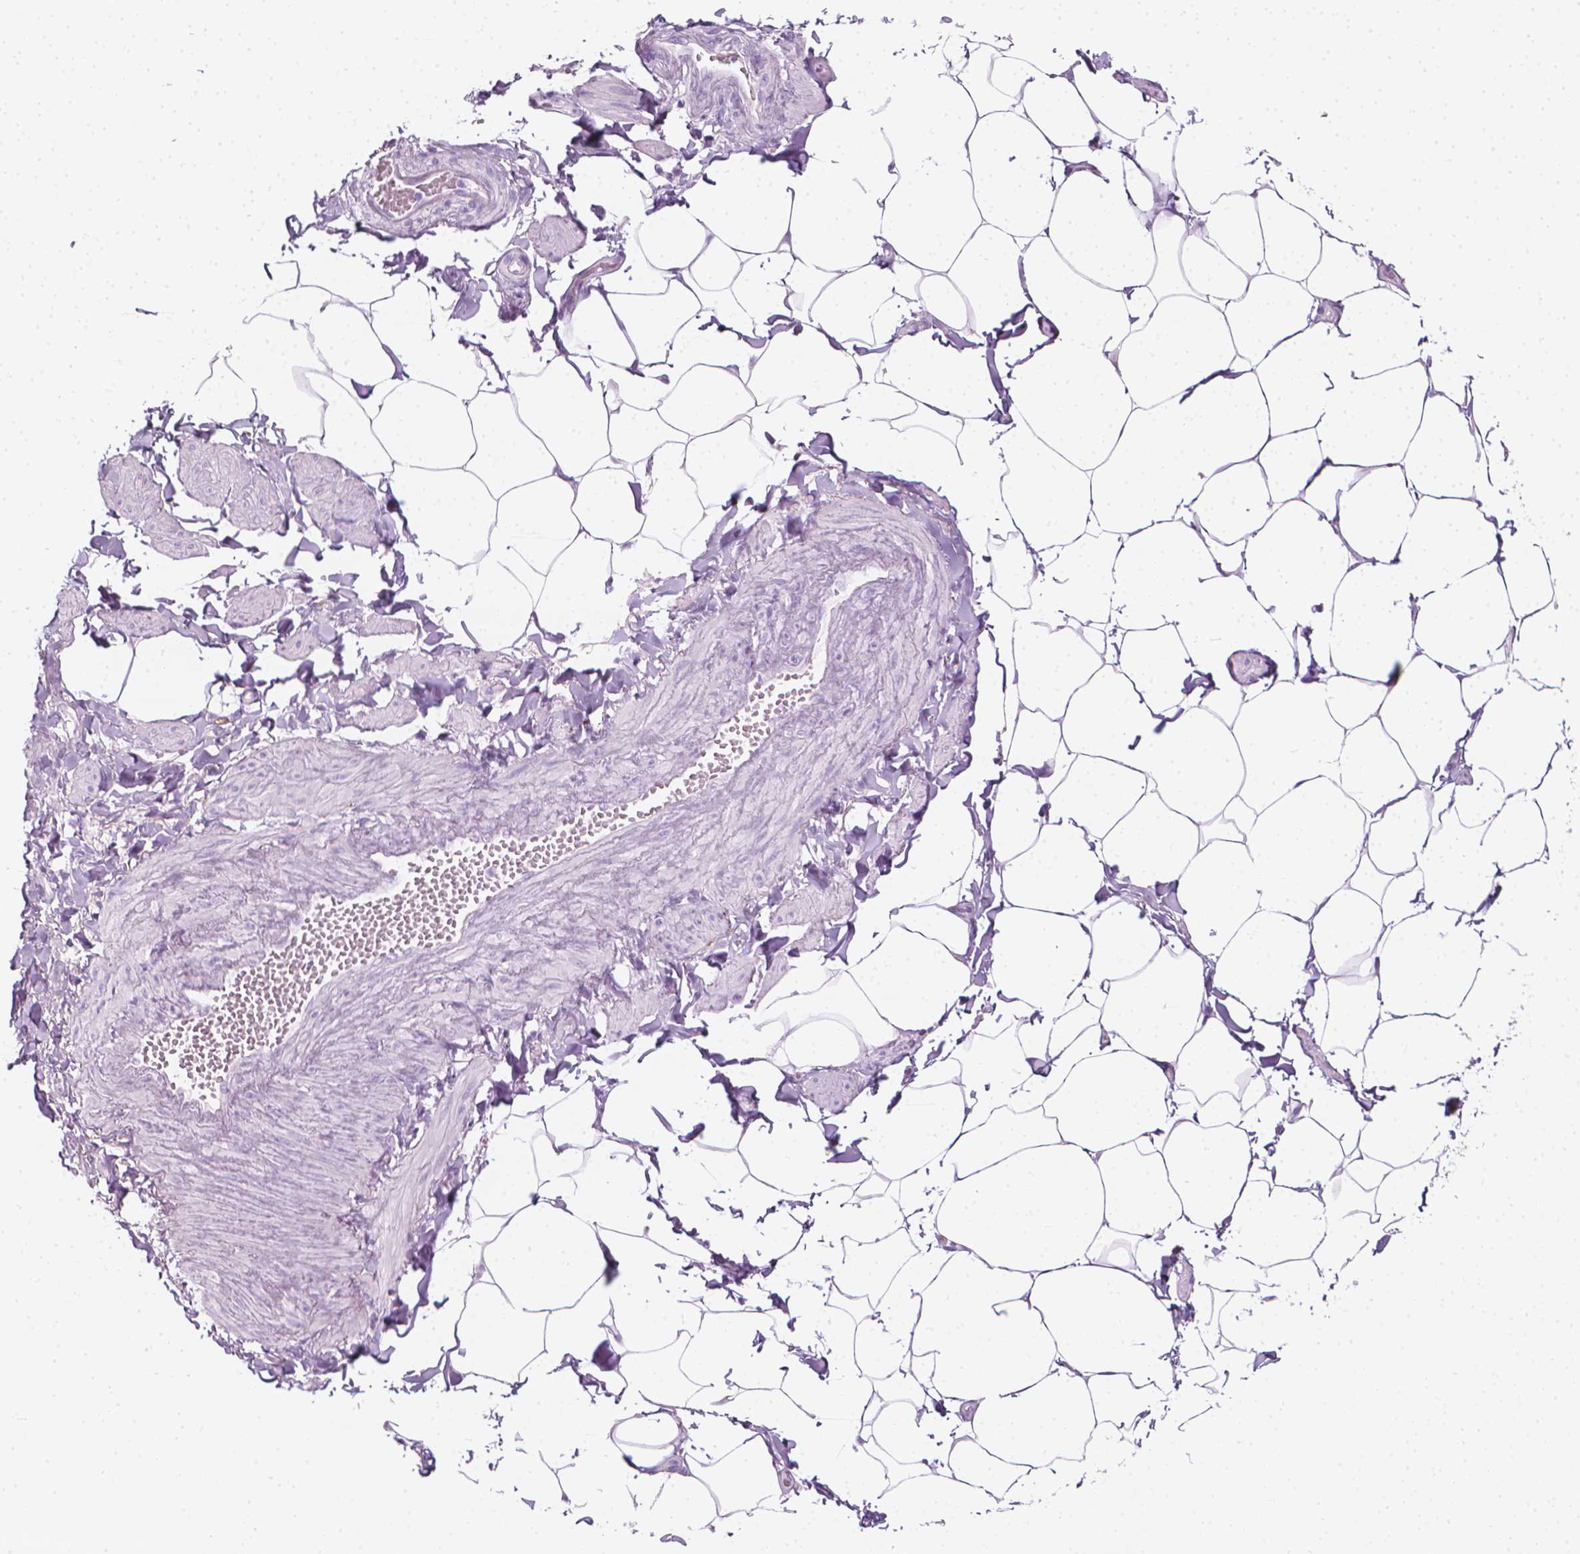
{"staining": {"intensity": "negative", "quantity": "none", "location": "none"}, "tissue": "adipose tissue", "cell_type": "Adipocytes", "image_type": "normal", "snomed": [{"axis": "morphology", "description": "Normal tissue, NOS"}, {"axis": "topography", "description": "Epididymis"}, {"axis": "topography", "description": "Peripheral nerve tissue"}], "caption": "Immunohistochemical staining of benign human adipose tissue exhibits no significant expression in adipocytes. (Immunohistochemistry (ihc), brightfield microscopy, high magnification).", "gene": "SCG3", "patient": {"sex": "male", "age": 32}}